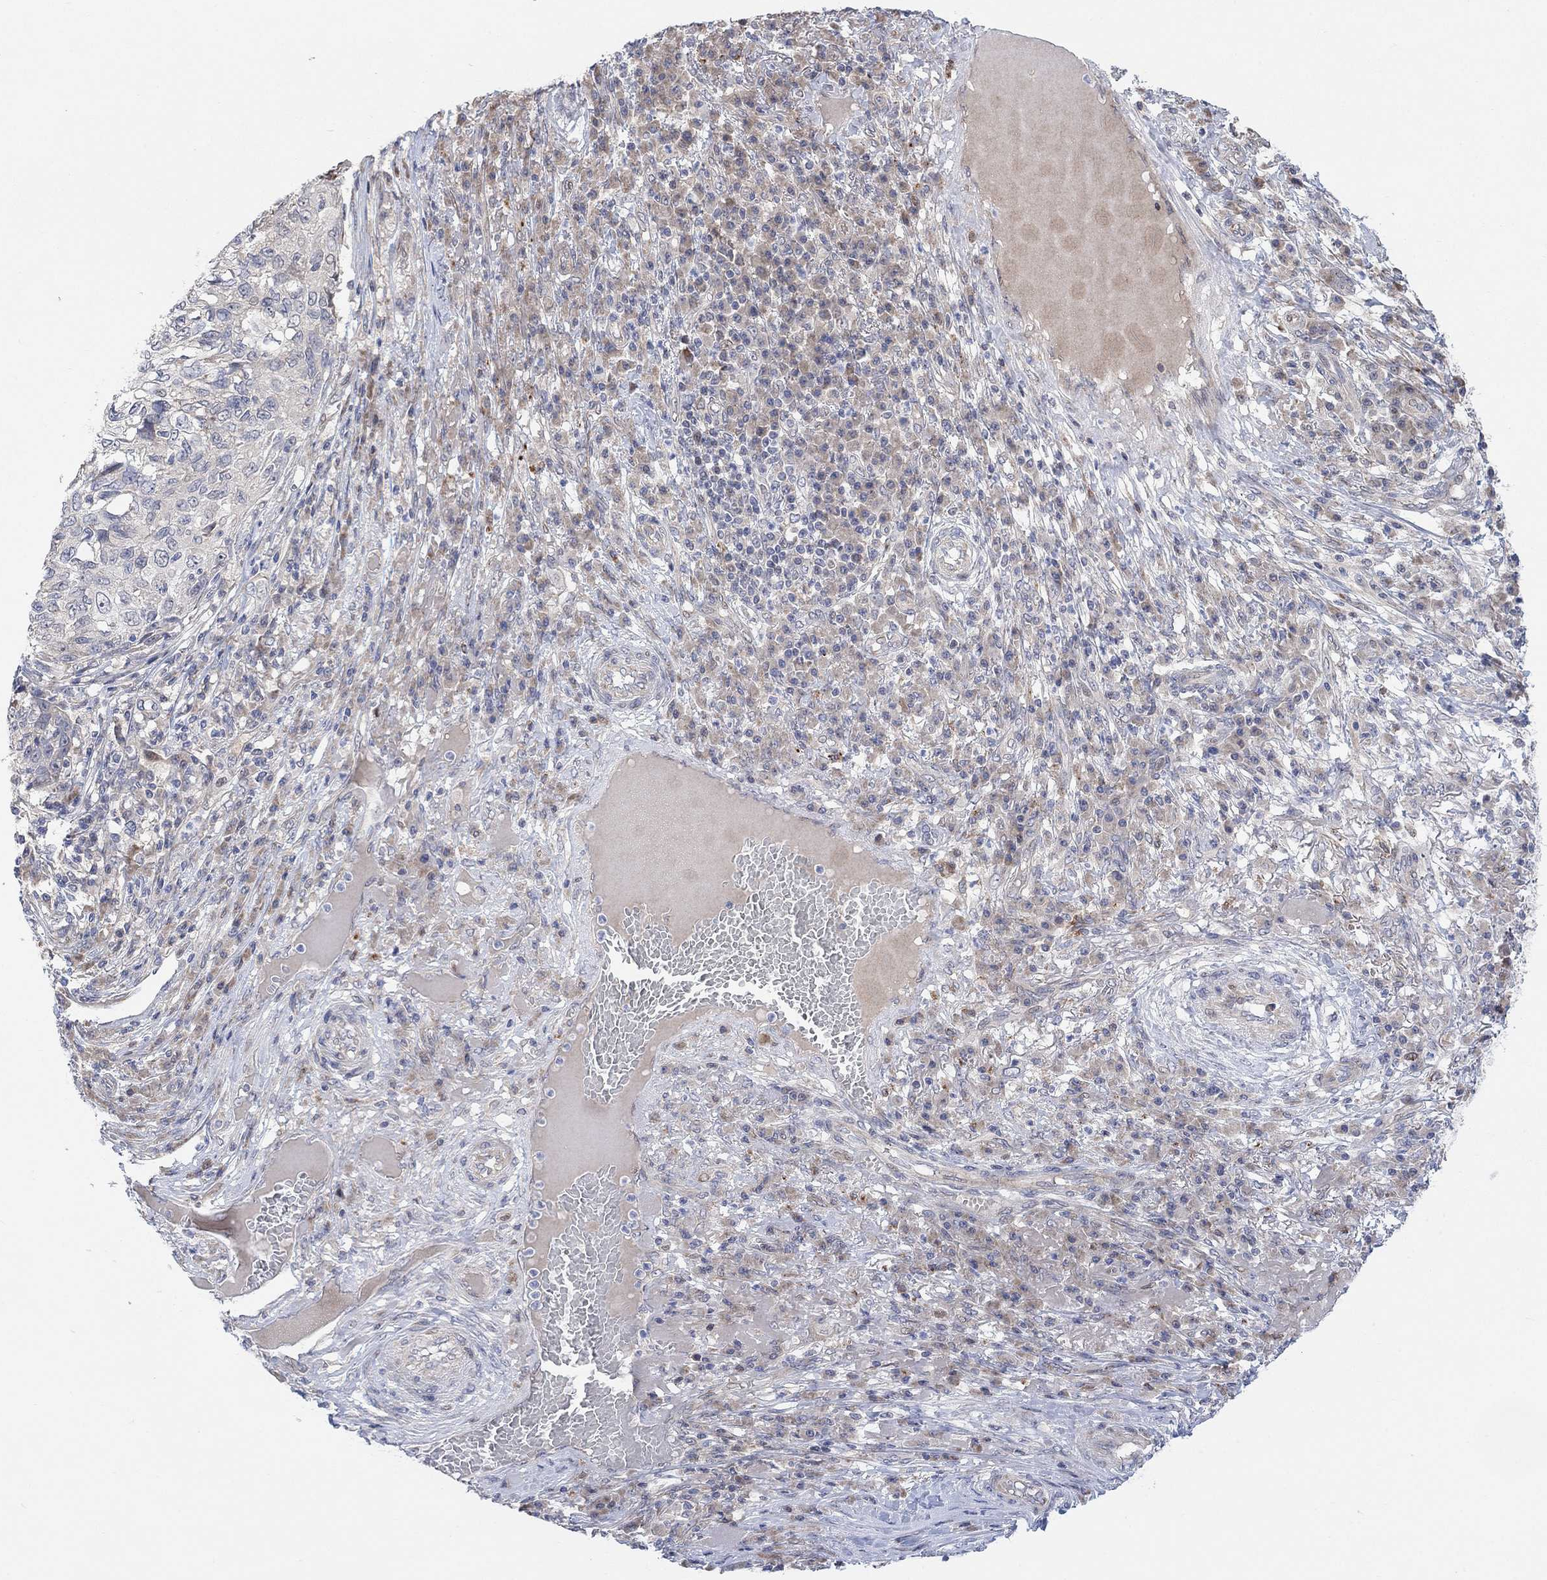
{"staining": {"intensity": "moderate", "quantity": "<25%", "location": "cytoplasmic/membranous"}, "tissue": "skin cancer", "cell_type": "Tumor cells", "image_type": "cancer", "snomed": [{"axis": "morphology", "description": "Squamous cell carcinoma, NOS"}, {"axis": "topography", "description": "Skin"}], "caption": "Moderate cytoplasmic/membranous positivity is appreciated in approximately <25% of tumor cells in skin squamous cell carcinoma. The protein of interest is shown in brown color, while the nuclei are stained blue.", "gene": "CNTF", "patient": {"sex": "male", "age": 92}}